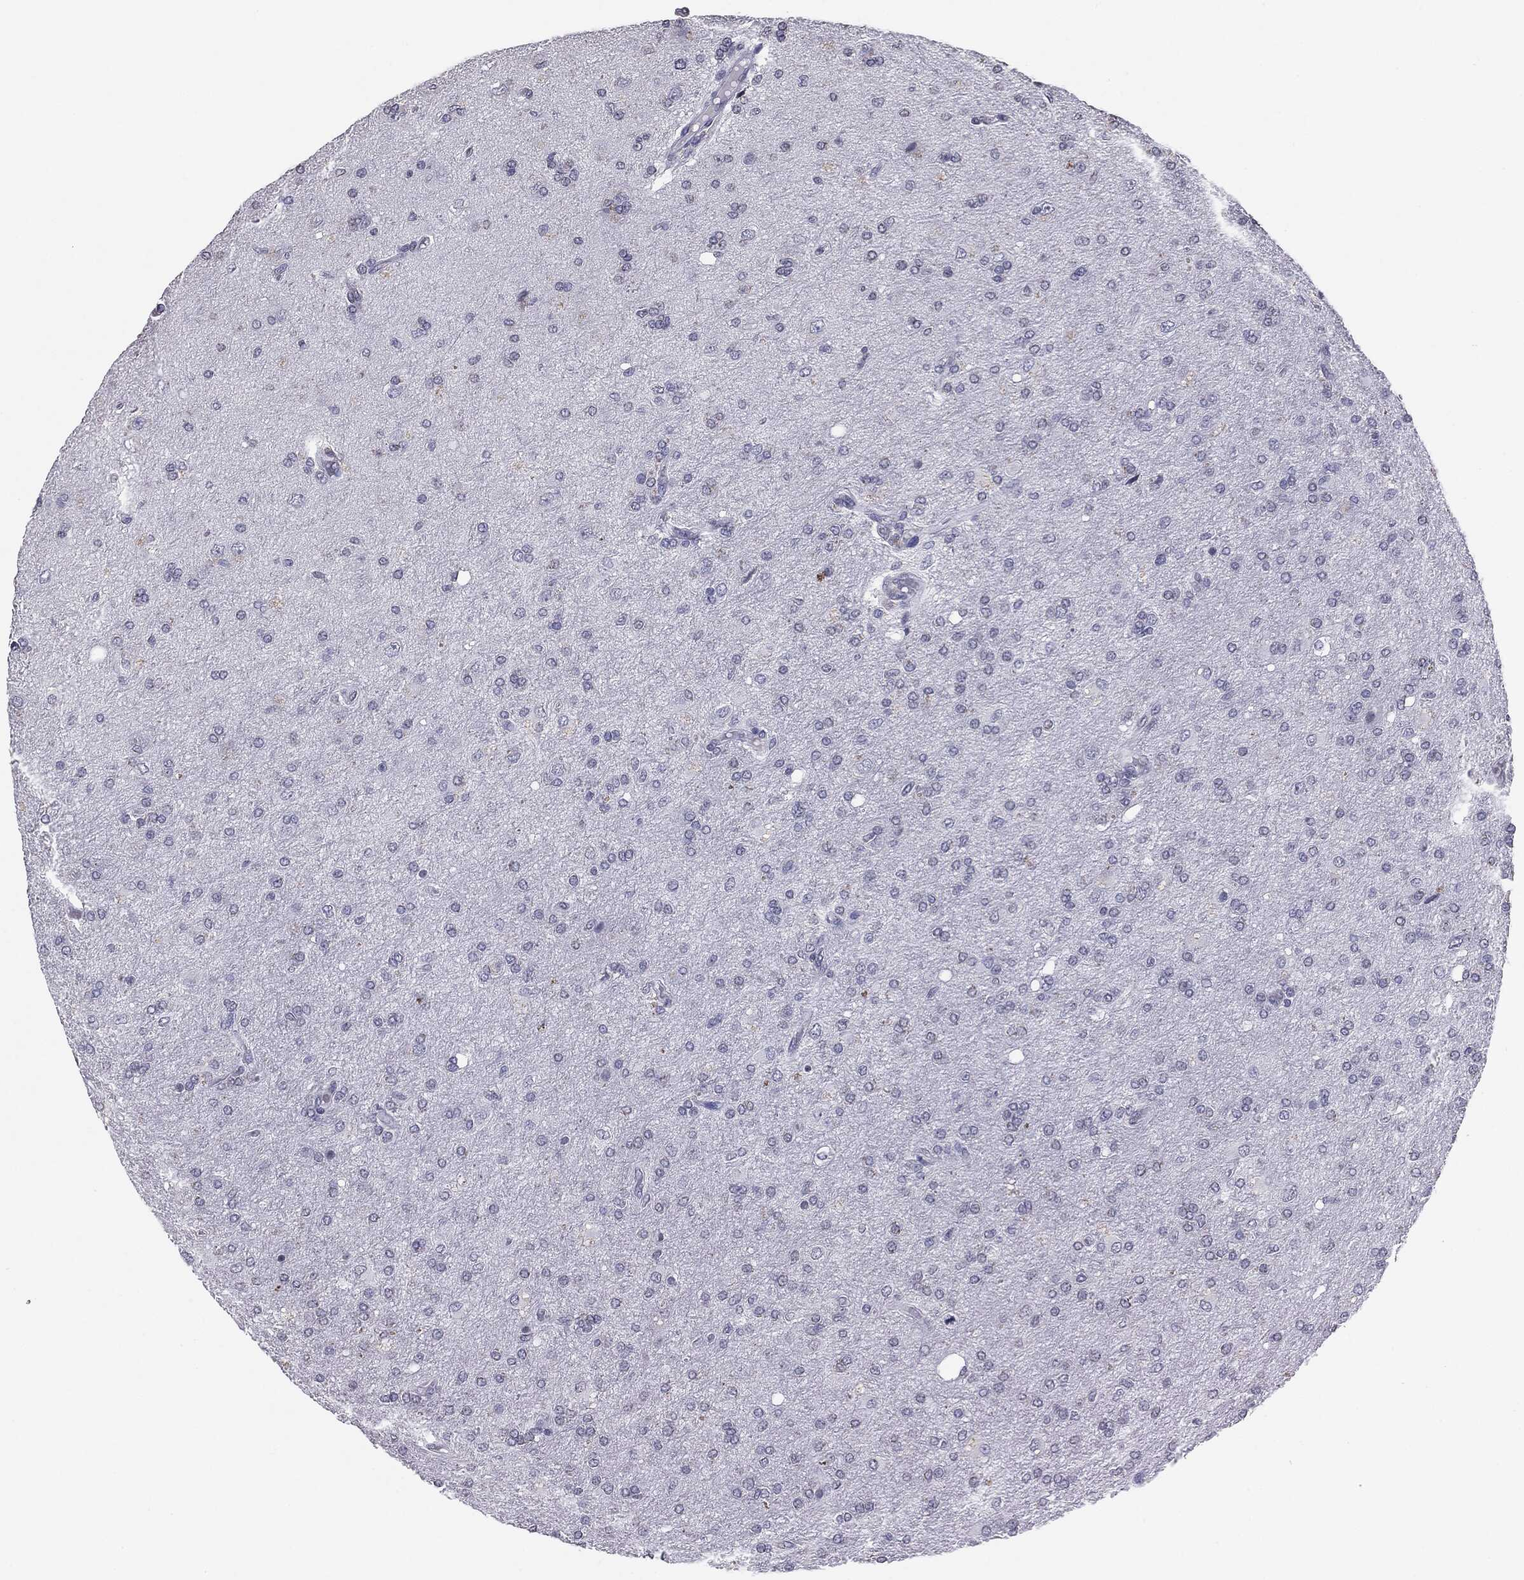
{"staining": {"intensity": "negative", "quantity": "none", "location": "none"}, "tissue": "glioma", "cell_type": "Tumor cells", "image_type": "cancer", "snomed": [{"axis": "morphology", "description": "Glioma, malignant, High grade"}, {"axis": "topography", "description": "Cerebral cortex"}], "caption": "This is an immunohistochemistry micrograph of high-grade glioma (malignant). There is no positivity in tumor cells.", "gene": "SERPINB4", "patient": {"sex": "male", "age": 70}}